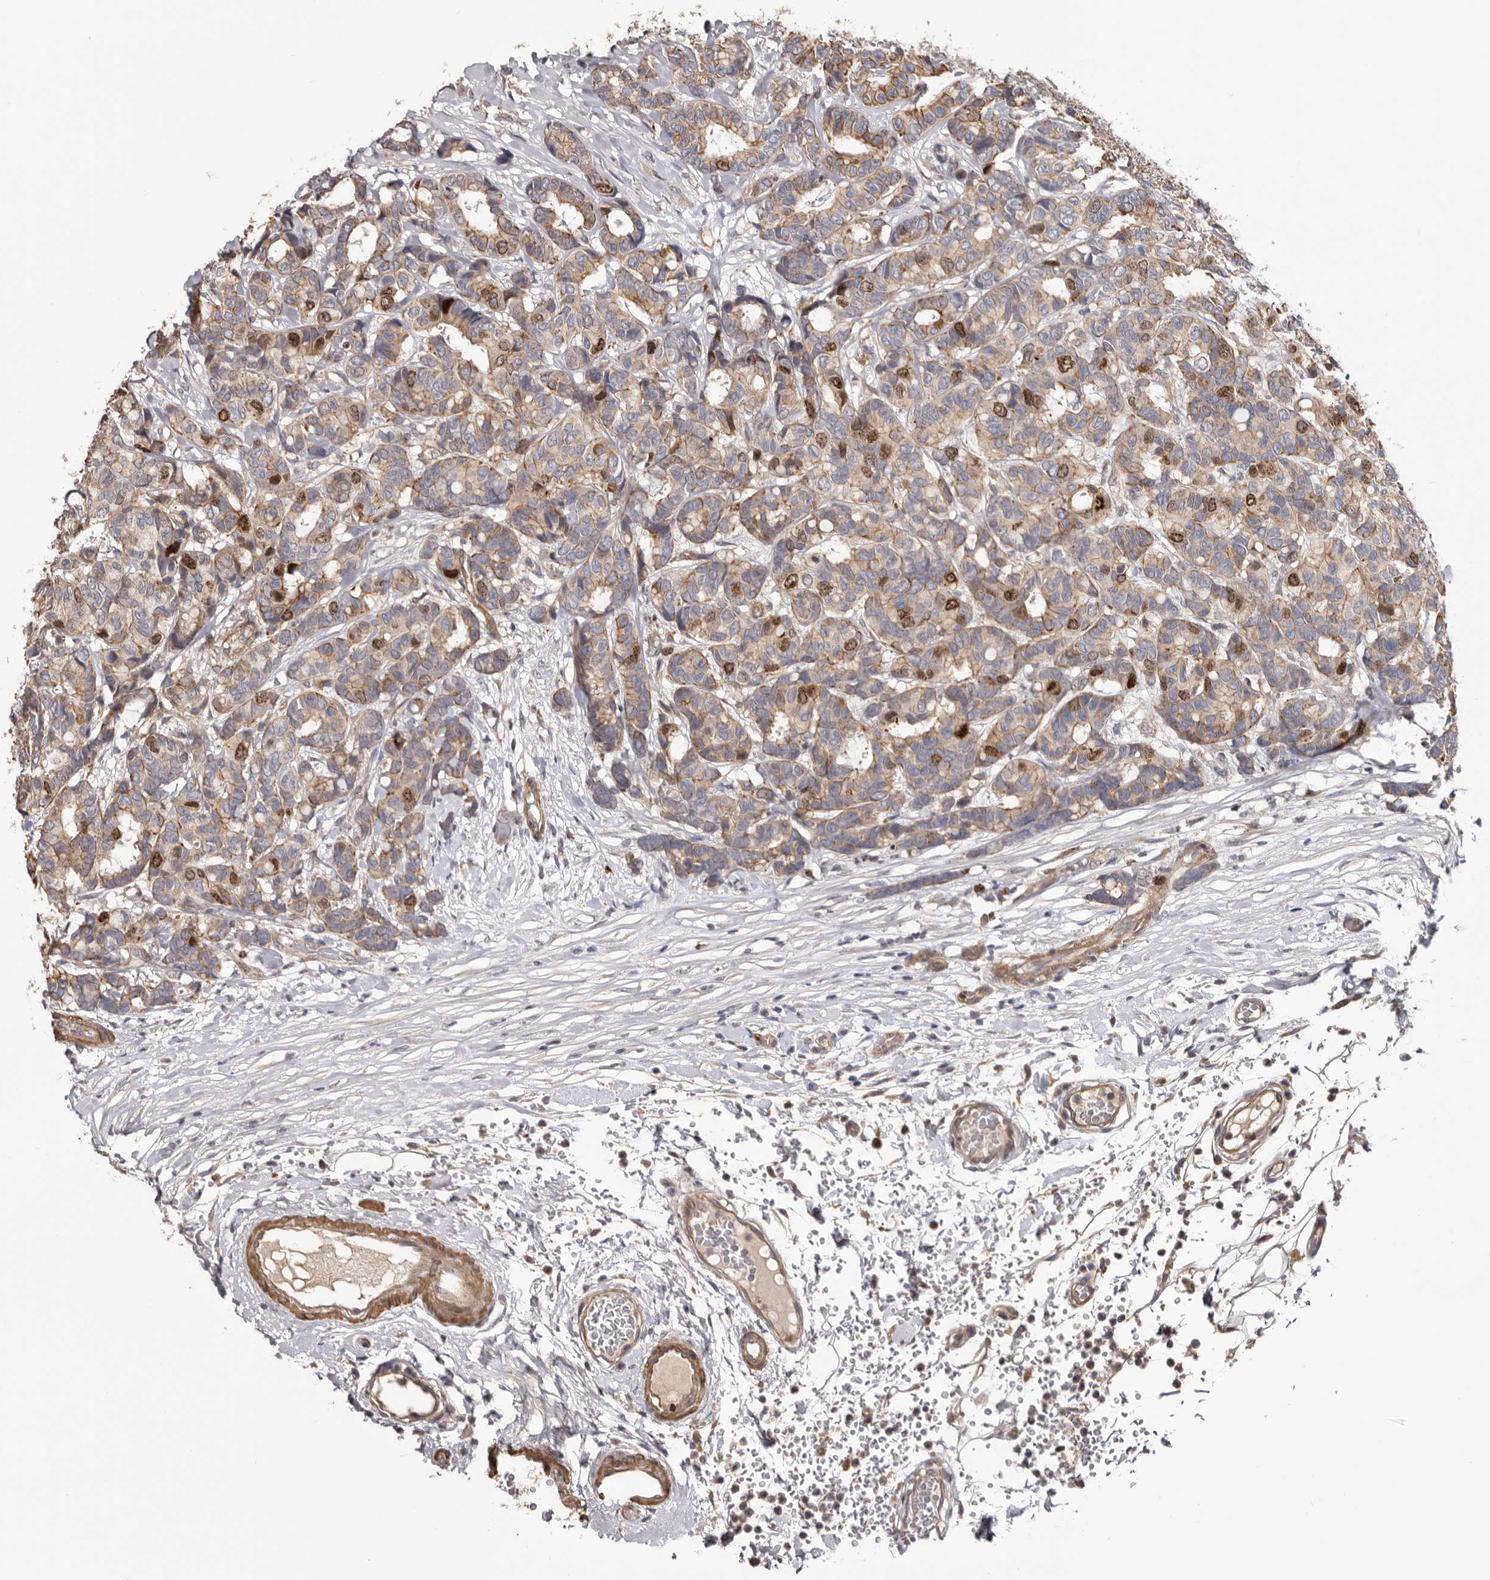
{"staining": {"intensity": "moderate", "quantity": "25%-75%", "location": "cytoplasmic/membranous,nuclear"}, "tissue": "breast cancer", "cell_type": "Tumor cells", "image_type": "cancer", "snomed": [{"axis": "morphology", "description": "Duct carcinoma"}, {"axis": "topography", "description": "Breast"}], "caption": "IHC image of human infiltrating ductal carcinoma (breast) stained for a protein (brown), which shows medium levels of moderate cytoplasmic/membranous and nuclear expression in about 25%-75% of tumor cells.", "gene": "CDCA8", "patient": {"sex": "female", "age": 87}}